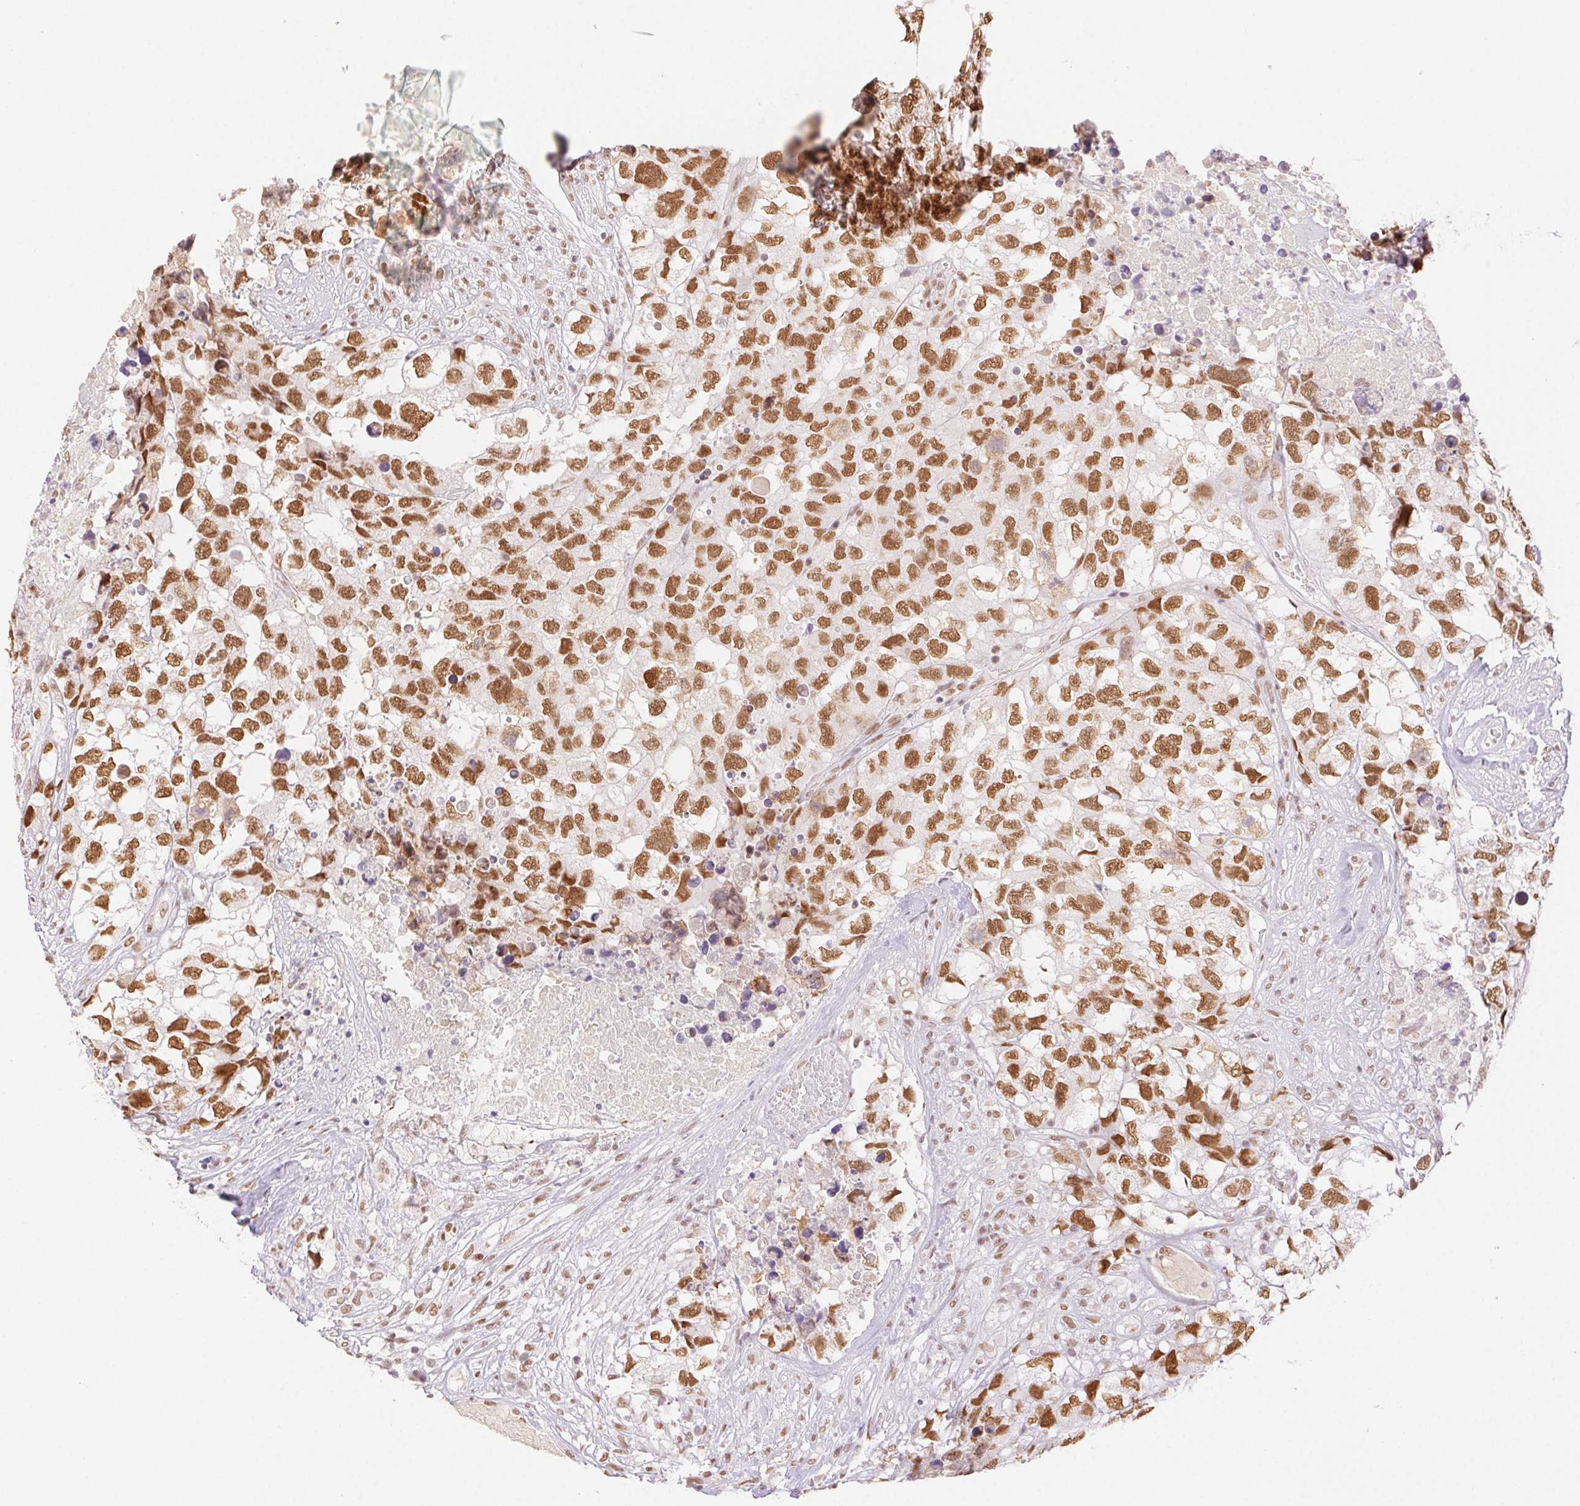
{"staining": {"intensity": "moderate", "quantity": ">75%", "location": "nuclear"}, "tissue": "testis cancer", "cell_type": "Tumor cells", "image_type": "cancer", "snomed": [{"axis": "morphology", "description": "Carcinoma, Embryonal, NOS"}, {"axis": "topography", "description": "Testis"}], "caption": "Embryonal carcinoma (testis) tissue exhibits moderate nuclear positivity in about >75% of tumor cells, visualized by immunohistochemistry. (brown staining indicates protein expression, while blue staining denotes nuclei).", "gene": "H2AZ2", "patient": {"sex": "male", "age": 83}}